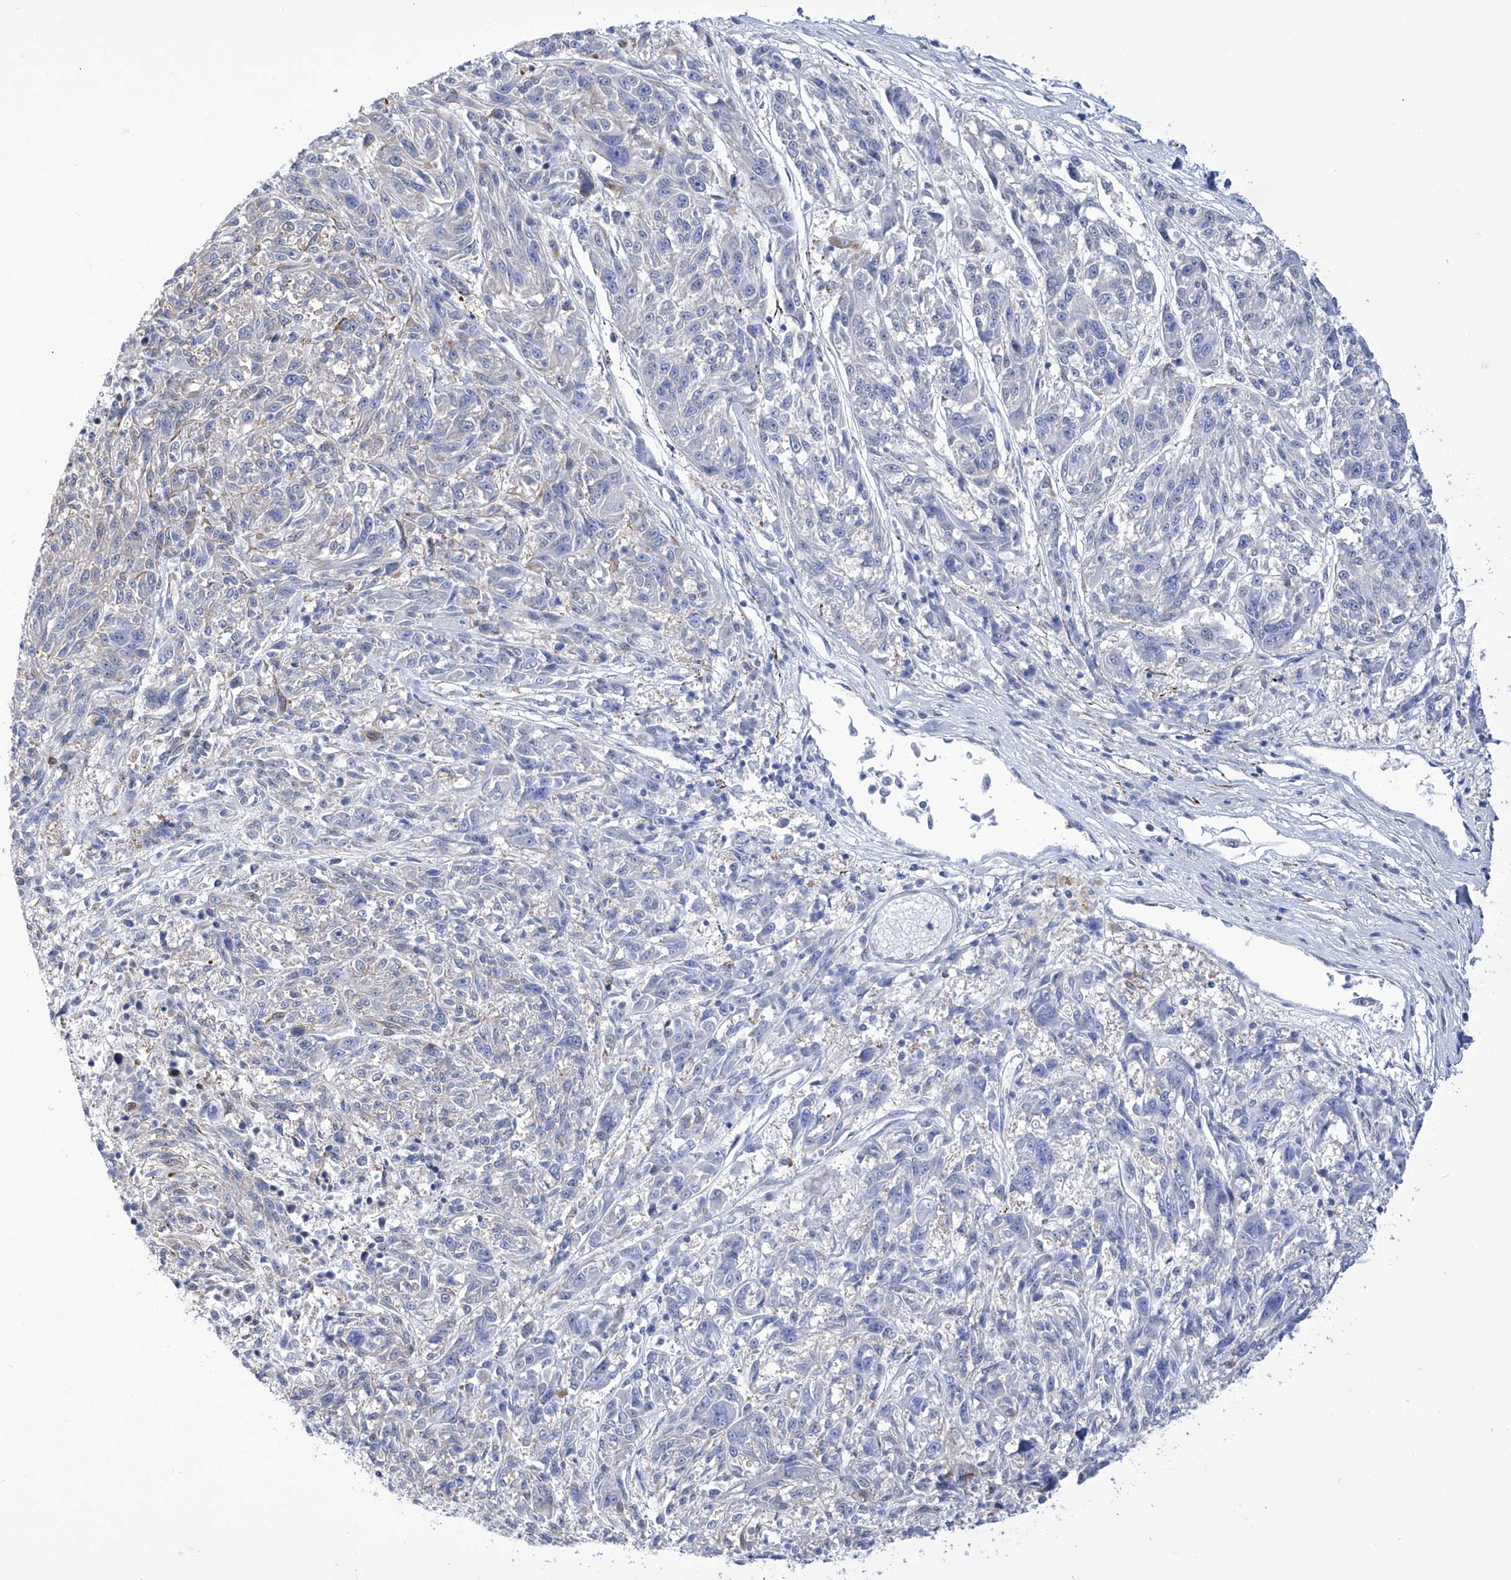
{"staining": {"intensity": "negative", "quantity": "none", "location": "none"}, "tissue": "melanoma", "cell_type": "Tumor cells", "image_type": "cancer", "snomed": [{"axis": "morphology", "description": "Malignant melanoma, NOS"}, {"axis": "topography", "description": "Skin"}], "caption": "Immunohistochemistry of human melanoma shows no staining in tumor cells.", "gene": "C1orf87", "patient": {"sex": "male", "age": 53}}